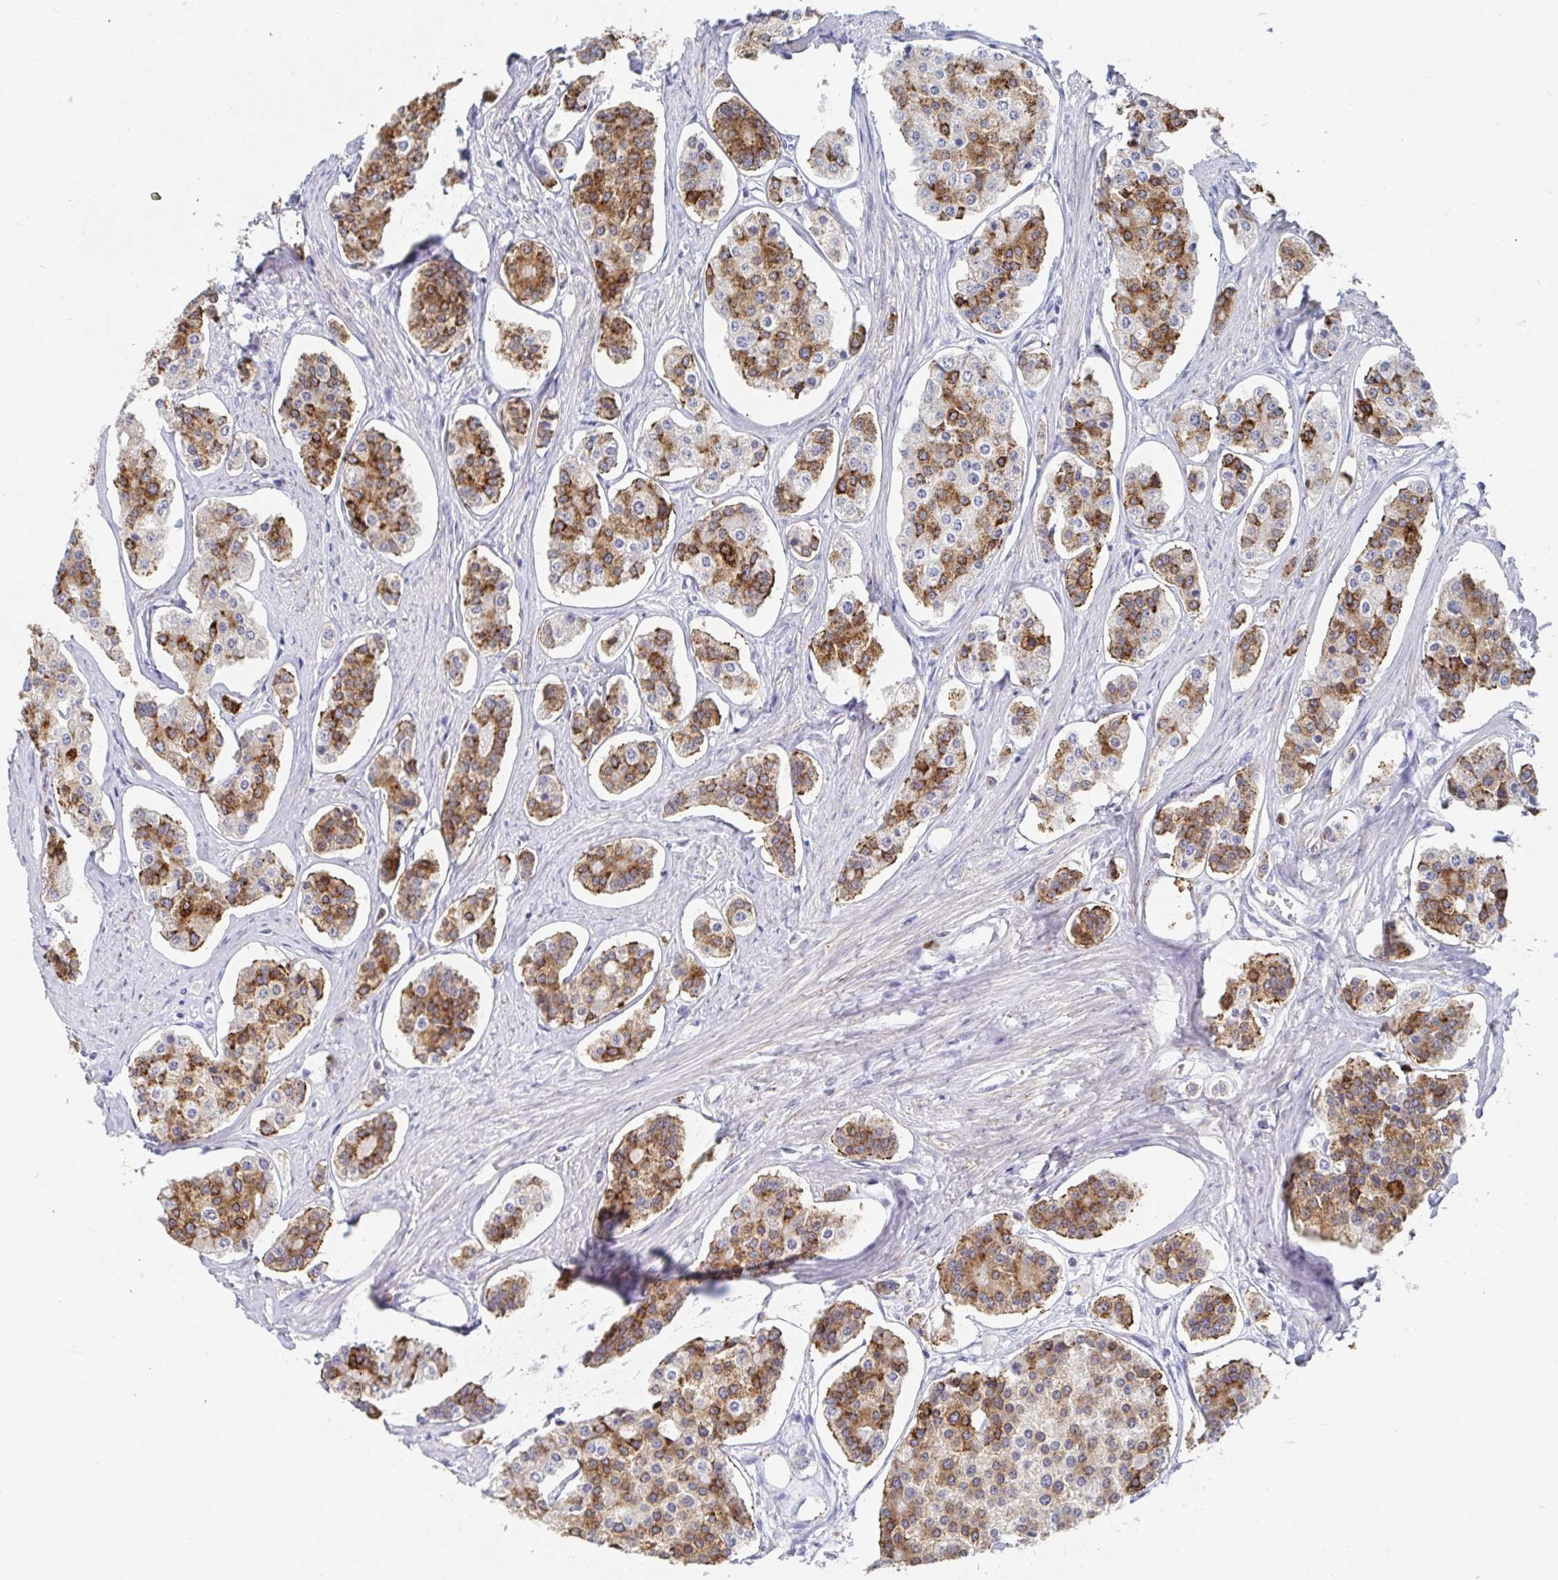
{"staining": {"intensity": "moderate", "quantity": ">75%", "location": "cytoplasmic/membranous"}, "tissue": "carcinoid", "cell_type": "Tumor cells", "image_type": "cancer", "snomed": [{"axis": "morphology", "description": "Carcinoid, malignant, NOS"}, {"axis": "topography", "description": "Small intestine"}], "caption": "Immunohistochemistry image of human carcinoid stained for a protein (brown), which shows medium levels of moderate cytoplasmic/membranous expression in about >75% of tumor cells.", "gene": "ZNF430", "patient": {"sex": "female", "age": 65}}